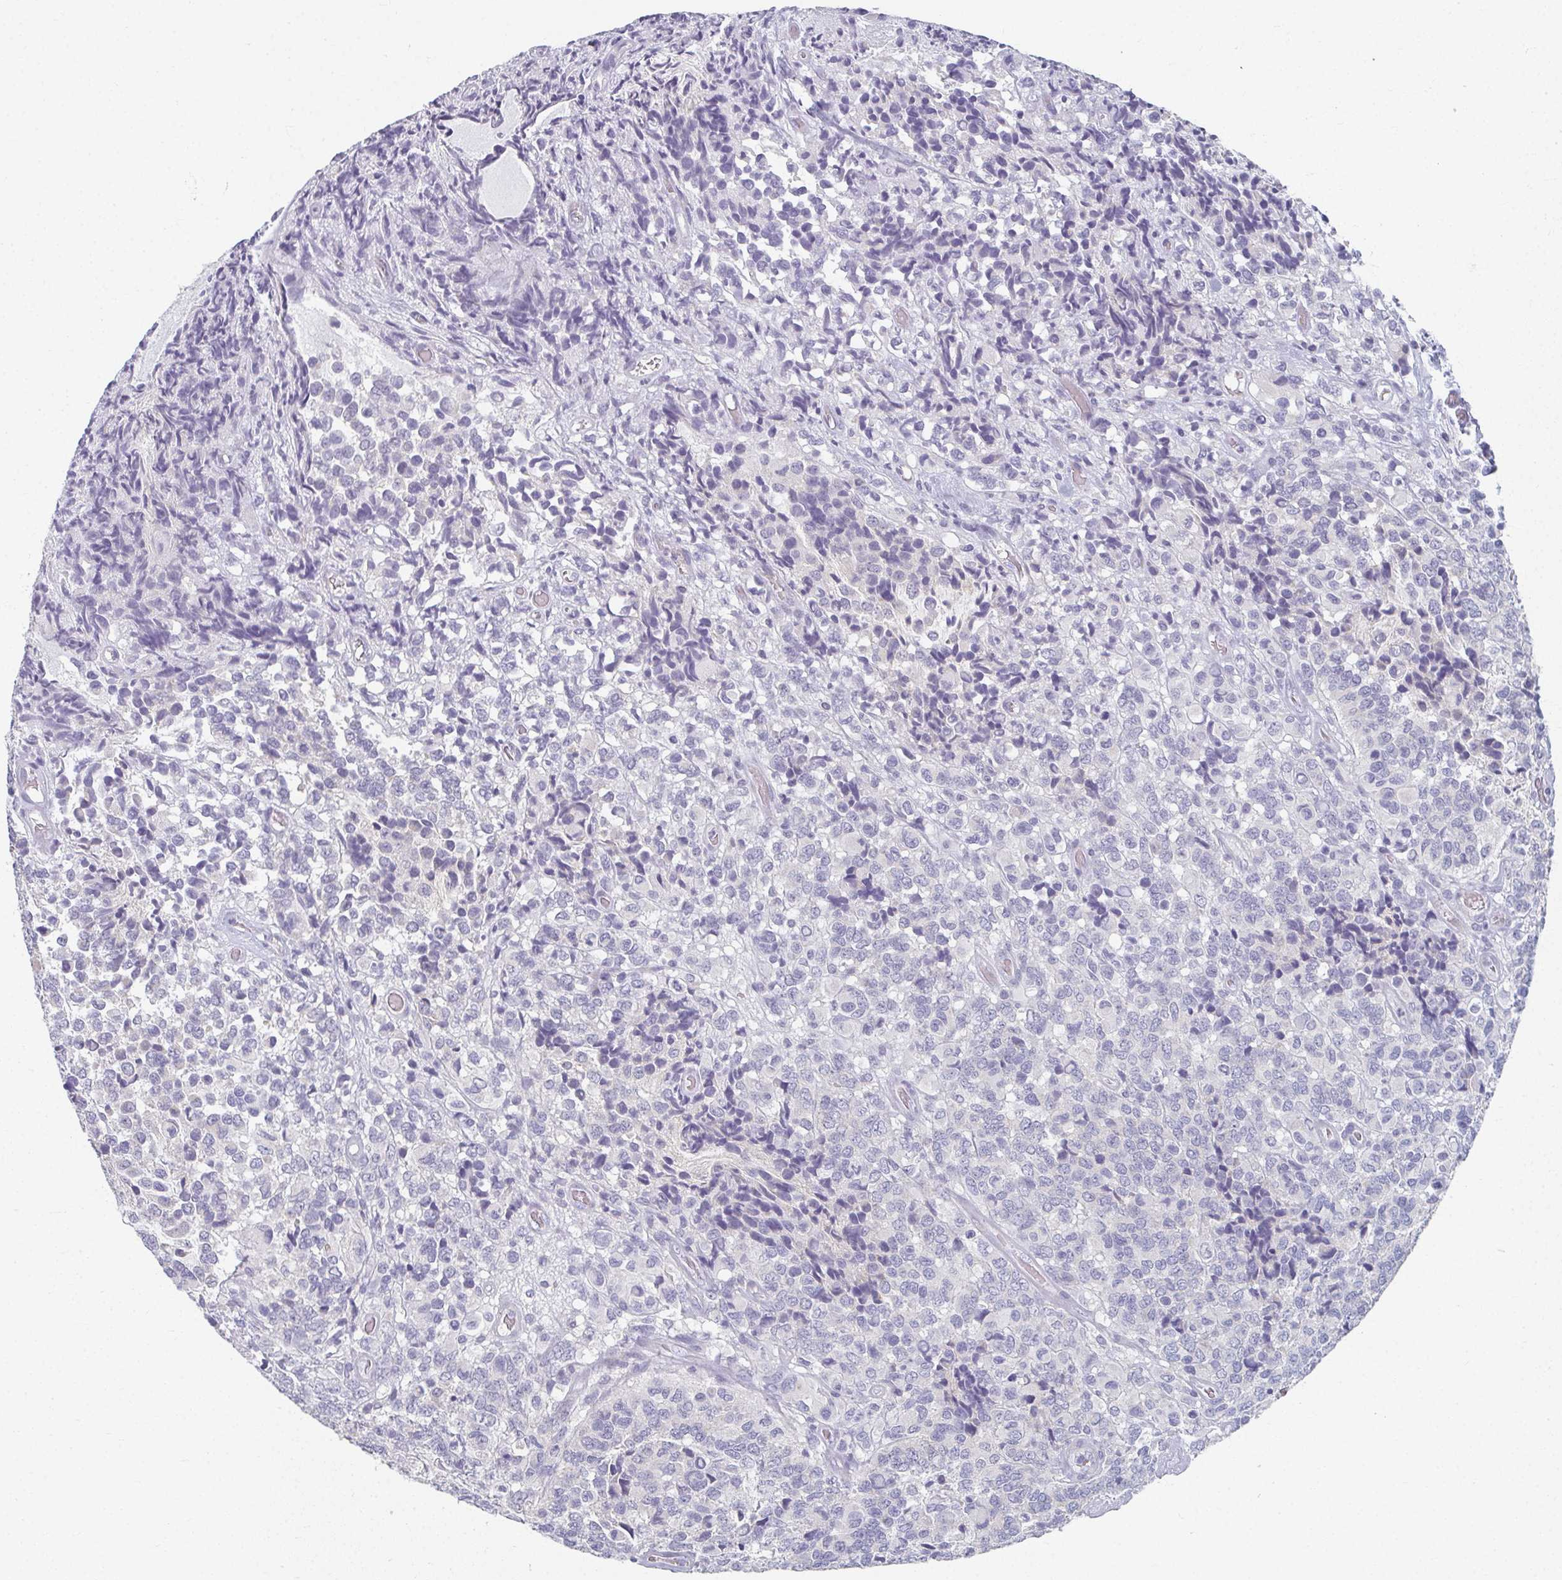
{"staining": {"intensity": "negative", "quantity": "none", "location": "none"}, "tissue": "glioma", "cell_type": "Tumor cells", "image_type": "cancer", "snomed": [{"axis": "morphology", "description": "Glioma, malignant, High grade"}, {"axis": "topography", "description": "Brain"}], "caption": "Glioma stained for a protein using immunohistochemistry displays no positivity tumor cells.", "gene": "CAMKV", "patient": {"sex": "male", "age": 39}}